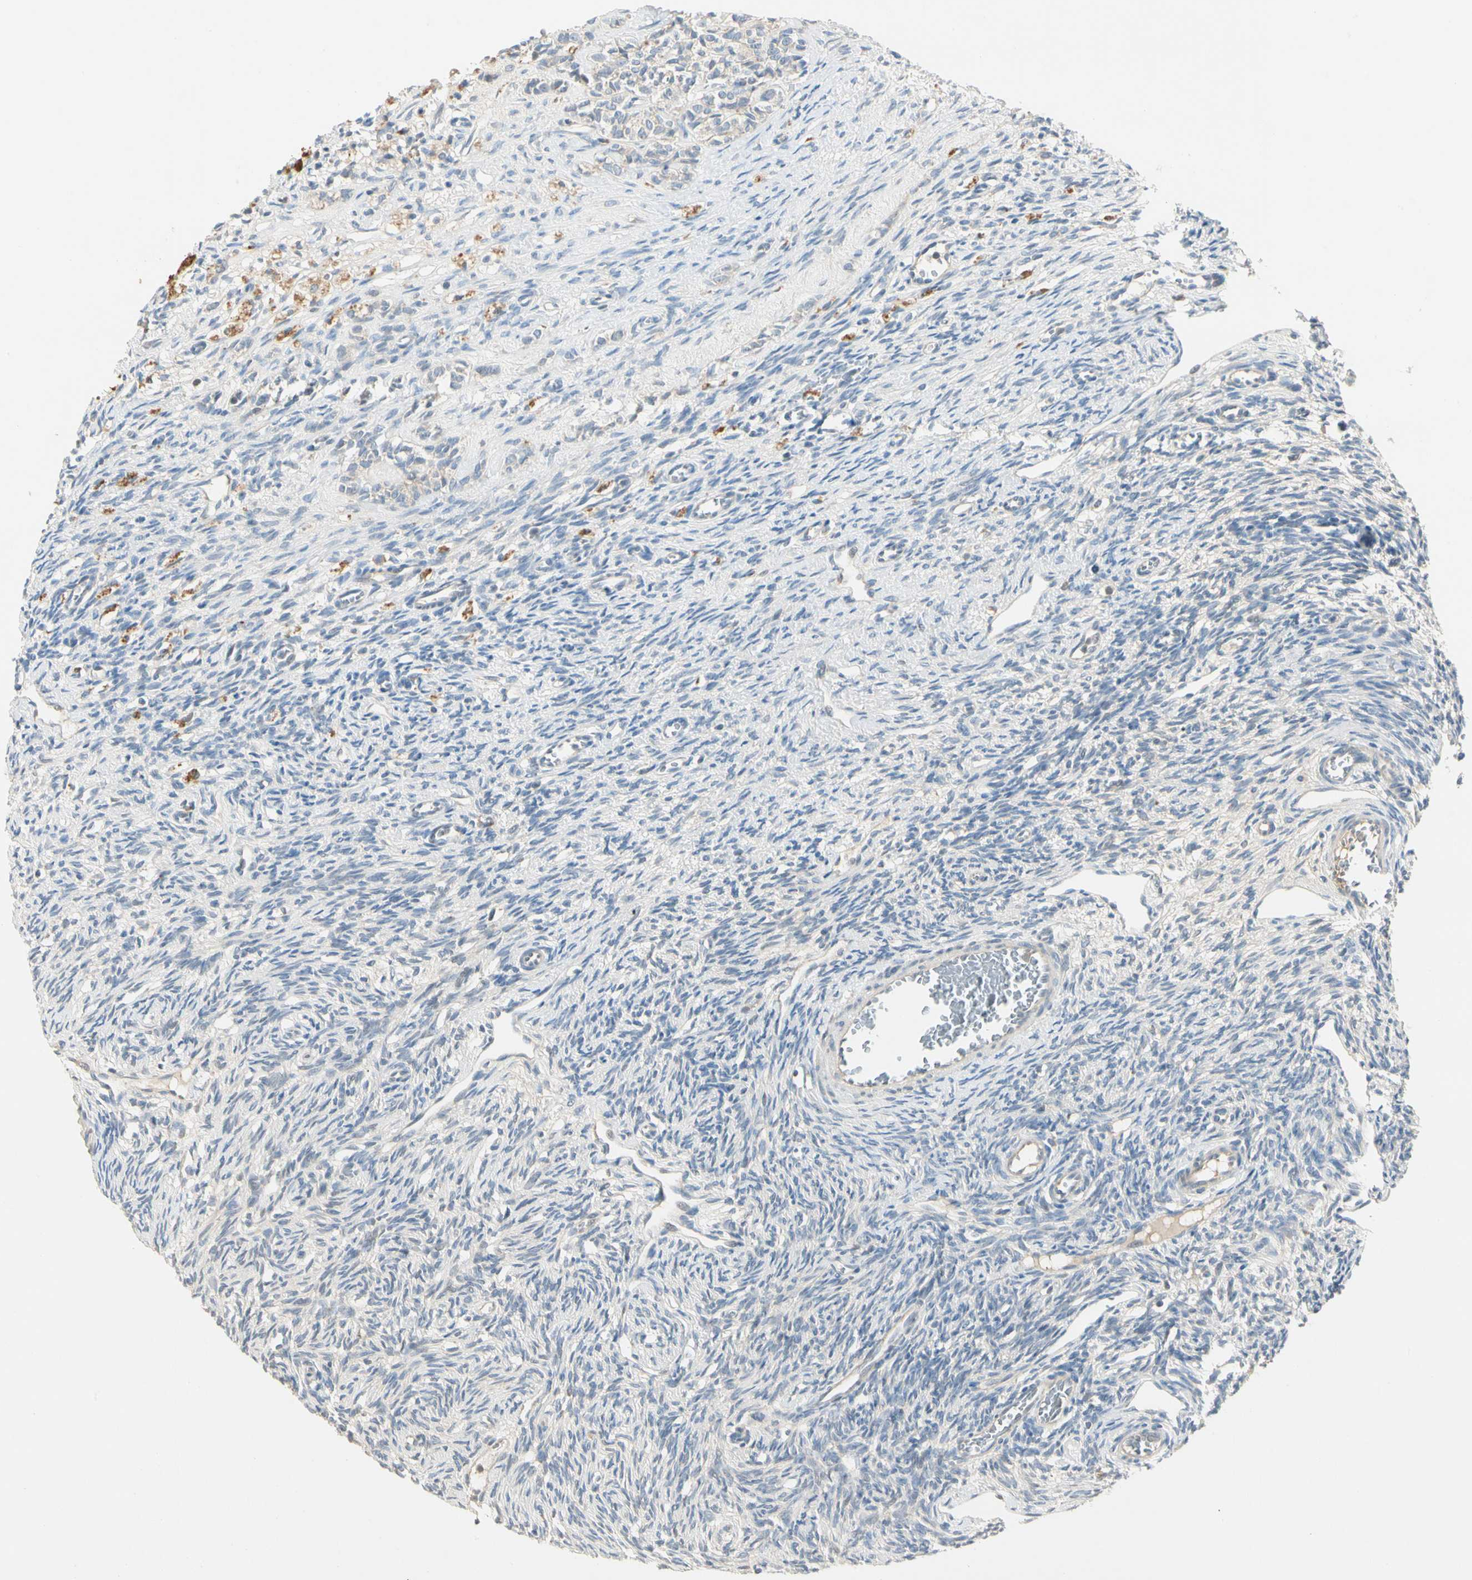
{"staining": {"intensity": "negative", "quantity": "none", "location": "none"}, "tissue": "ovary", "cell_type": "Ovarian stroma cells", "image_type": "normal", "snomed": [{"axis": "morphology", "description": "Normal tissue, NOS"}, {"axis": "topography", "description": "Ovary"}], "caption": "Immunohistochemical staining of benign ovary demonstrates no significant staining in ovarian stroma cells.", "gene": "PRSS21", "patient": {"sex": "female", "age": 33}}